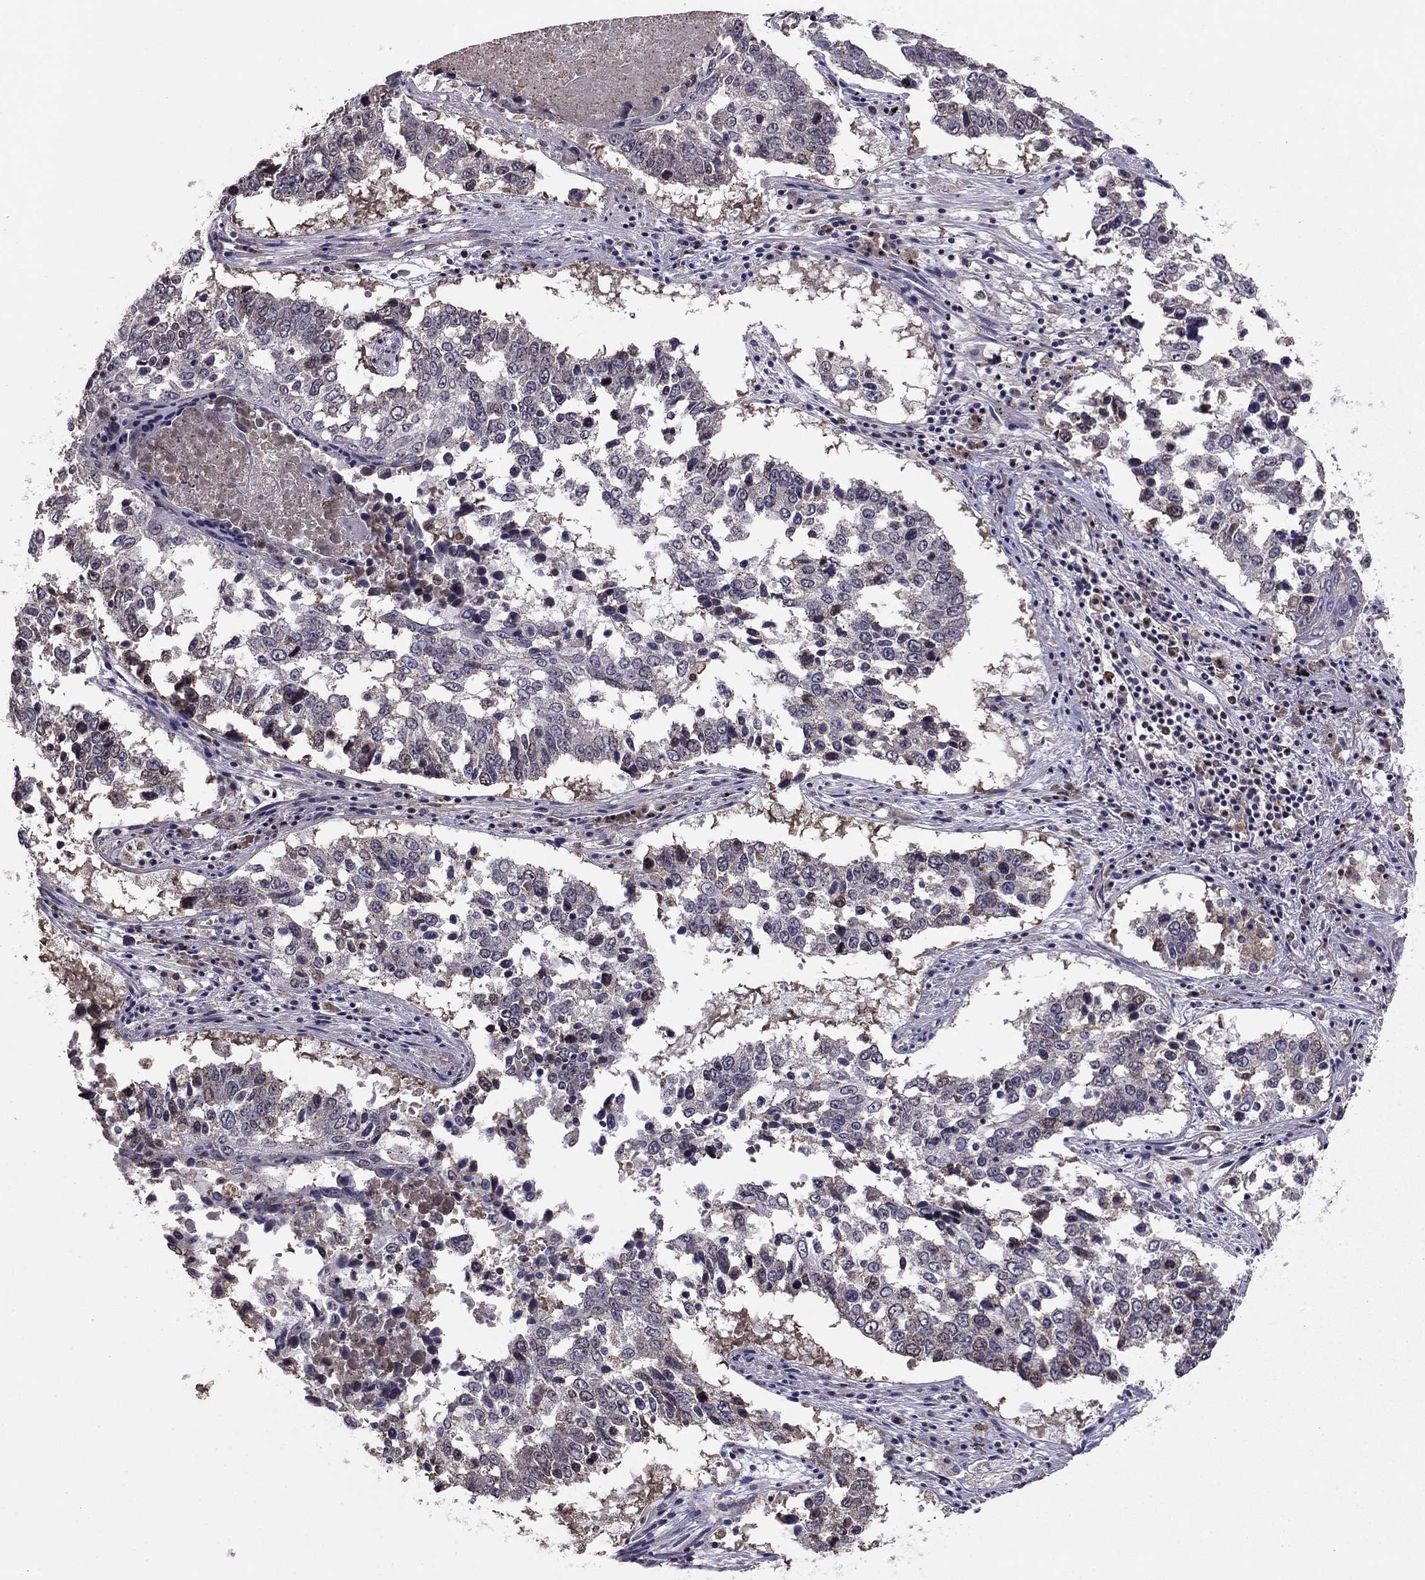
{"staining": {"intensity": "negative", "quantity": "none", "location": "none"}, "tissue": "lung cancer", "cell_type": "Tumor cells", "image_type": "cancer", "snomed": [{"axis": "morphology", "description": "Squamous cell carcinoma, NOS"}, {"axis": "topography", "description": "Lung"}], "caption": "DAB (3,3'-diaminobenzidine) immunohistochemical staining of lung squamous cell carcinoma displays no significant positivity in tumor cells.", "gene": "HCN1", "patient": {"sex": "male", "age": 82}}